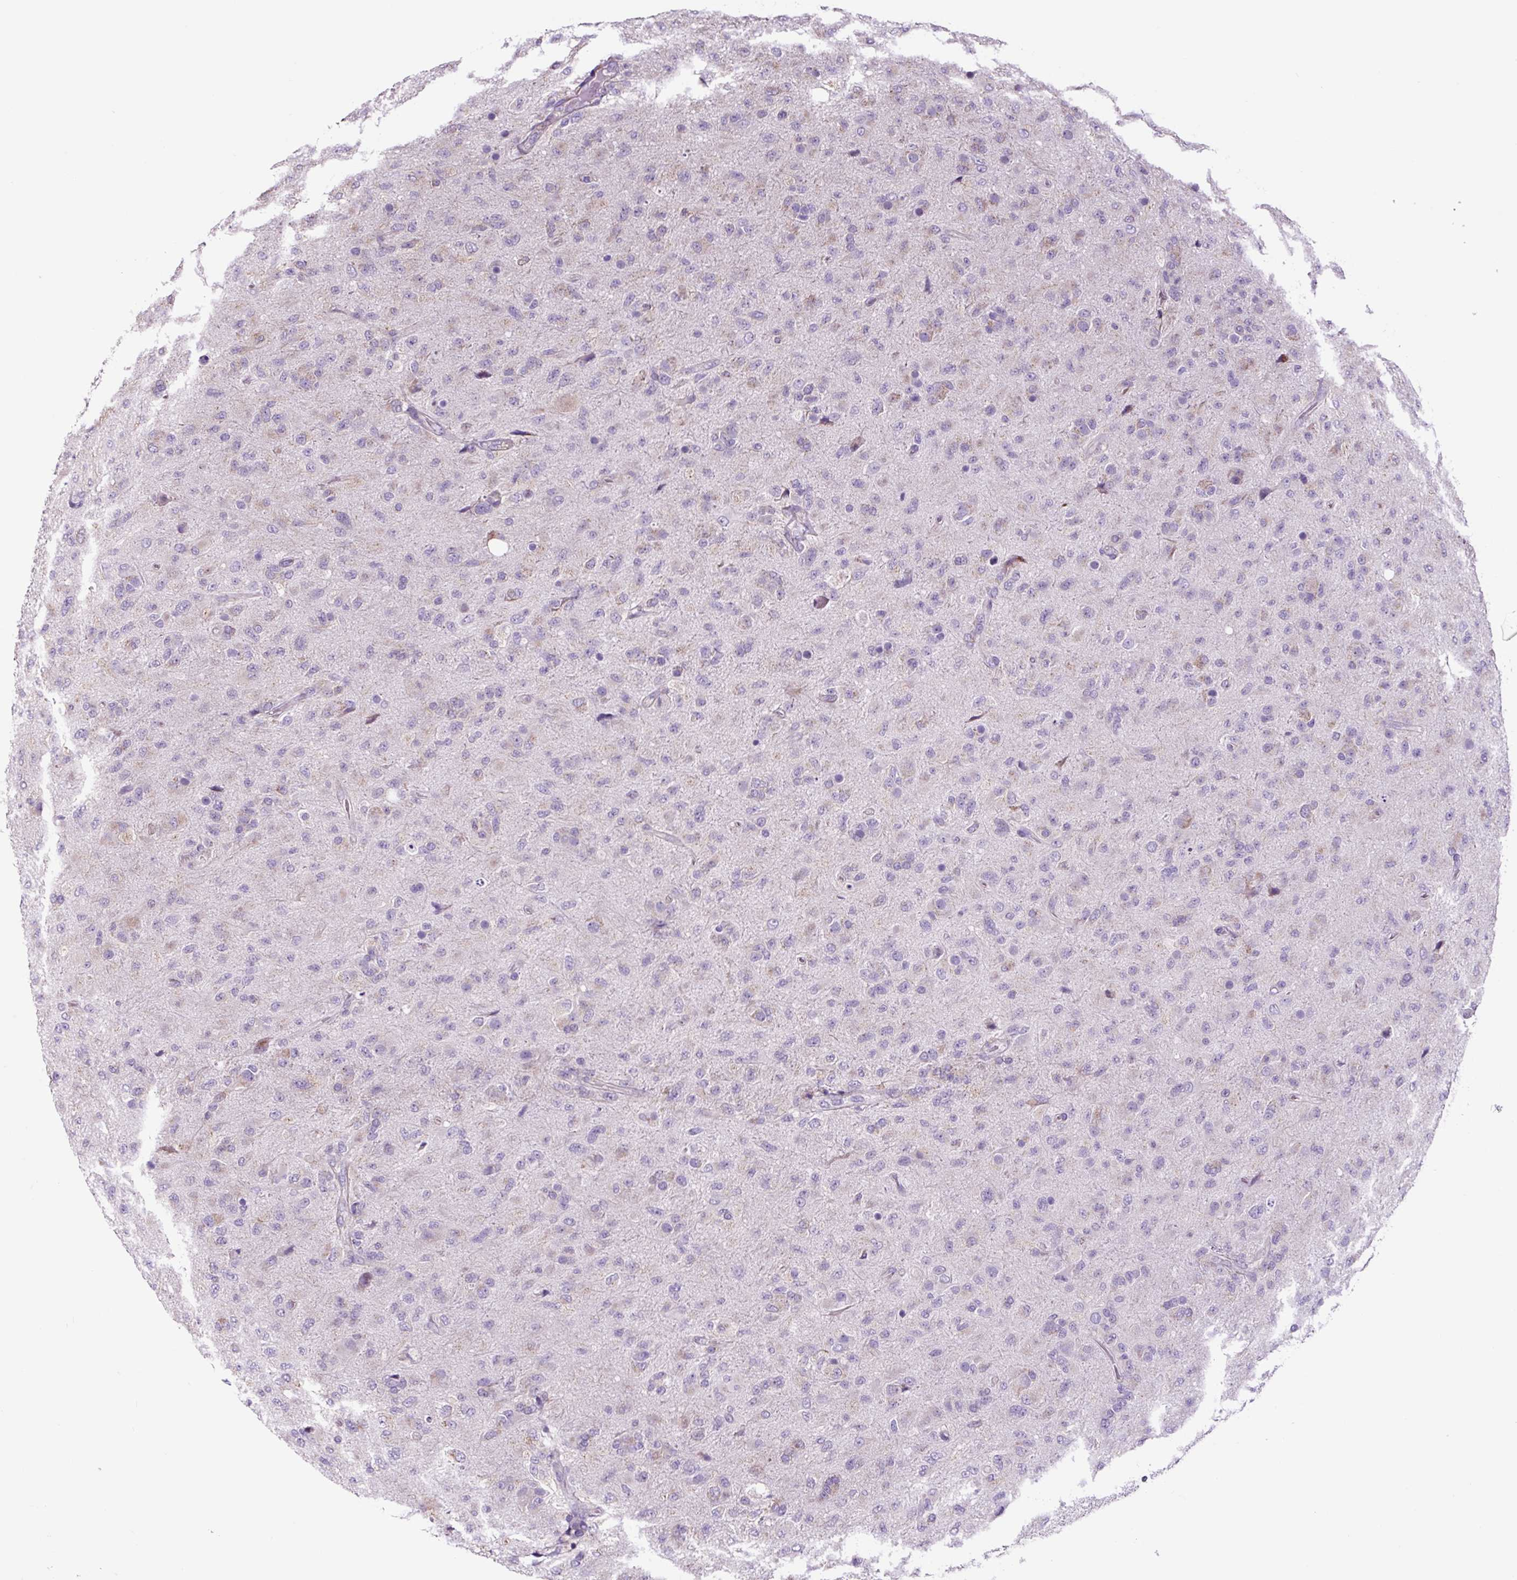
{"staining": {"intensity": "weak", "quantity": "25%-75%", "location": "cytoplasmic/membranous"}, "tissue": "glioma", "cell_type": "Tumor cells", "image_type": "cancer", "snomed": [{"axis": "morphology", "description": "Glioma, malignant, Low grade"}, {"axis": "topography", "description": "Brain"}], "caption": "Tumor cells show low levels of weak cytoplasmic/membranous positivity in about 25%-75% of cells in human glioma.", "gene": "GORASP1", "patient": {"sex": "male", "age": 65}}